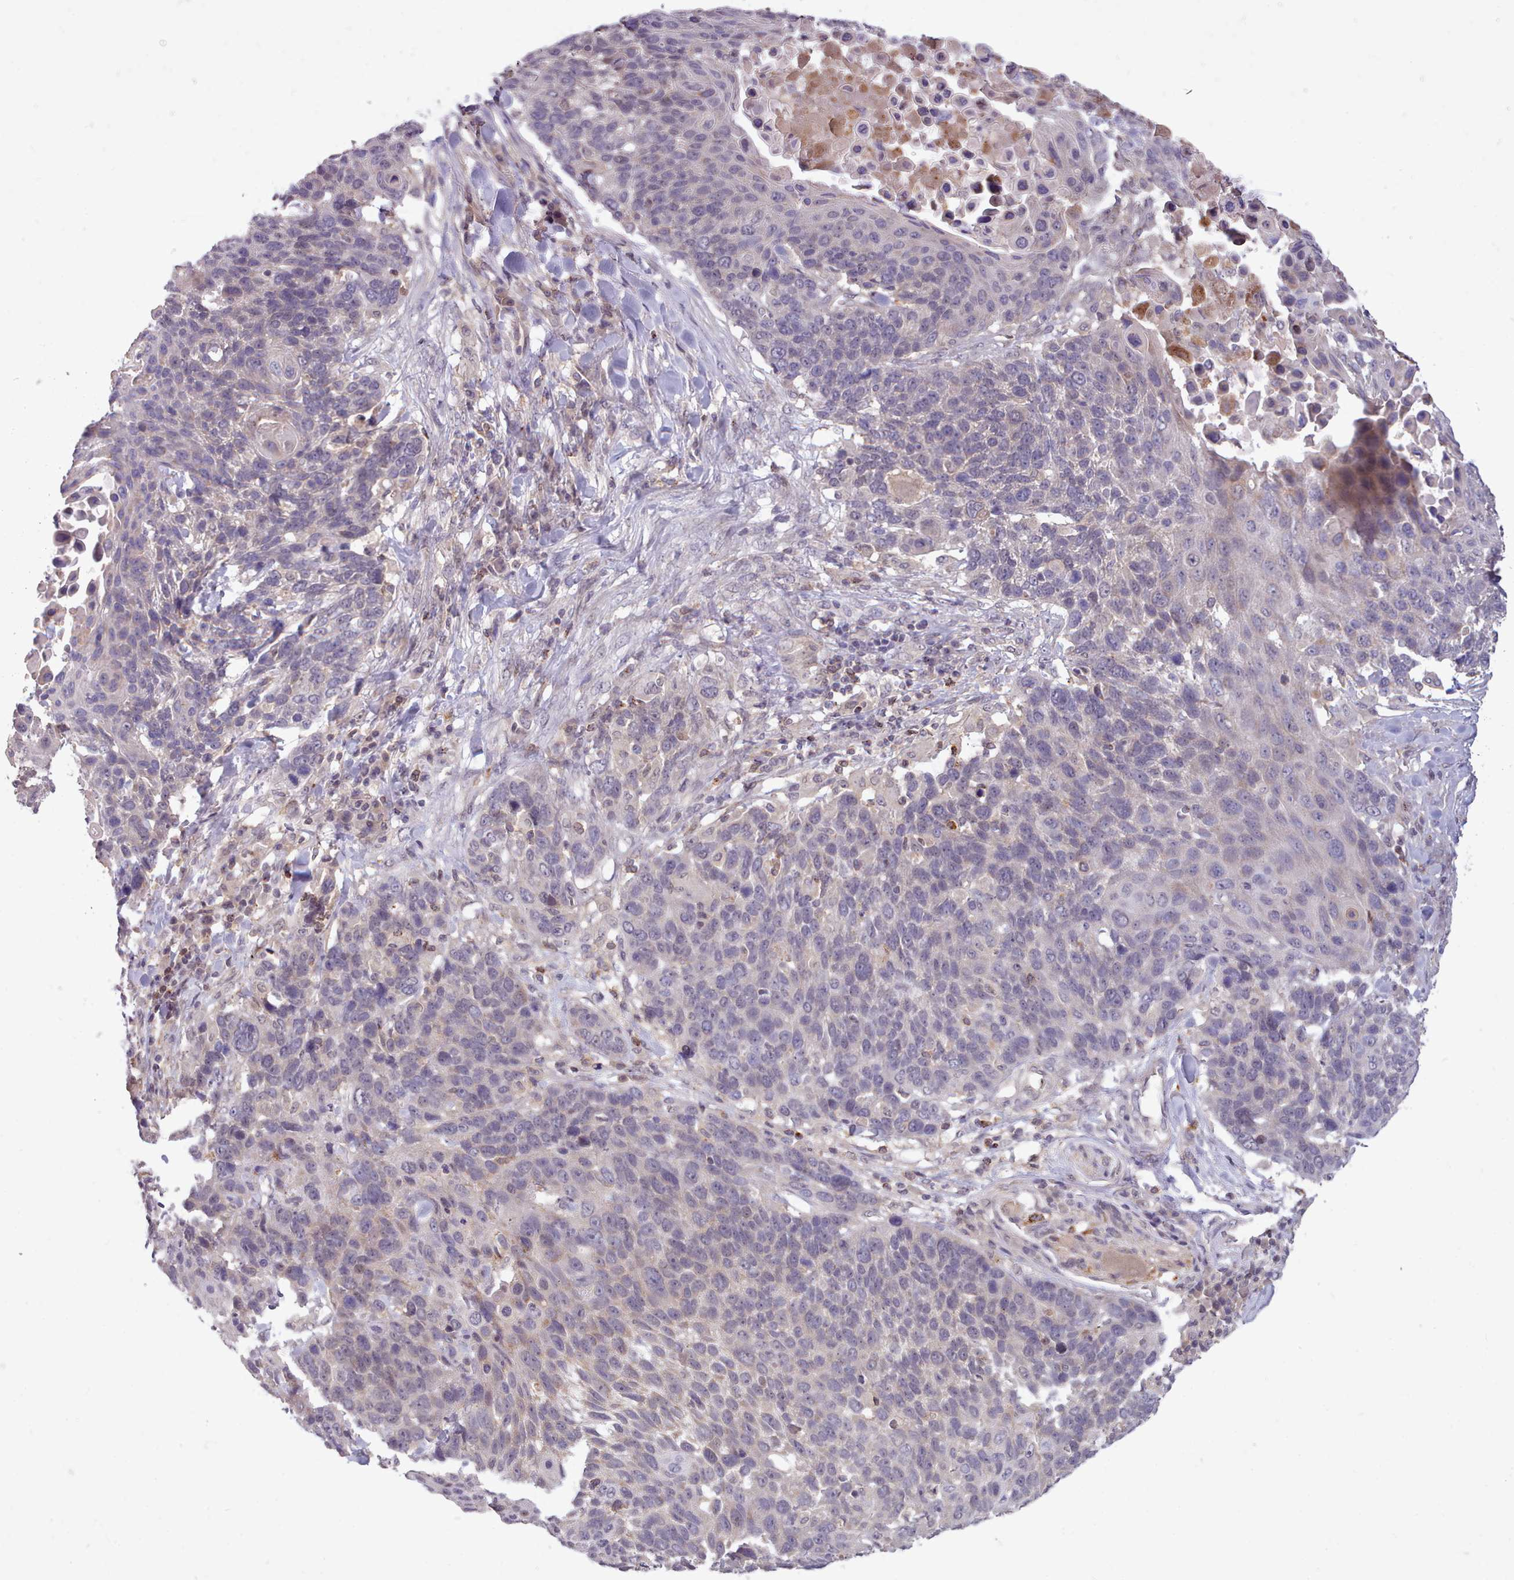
{"staining": {"intensity": "negative", "quantity": "none", "location": "none"}, "tissue": "lung cancer", "cell_type": "Tumor cells", "image_type": "cancer", "snomed": [{"axis": "morphology", "description": "Squamous cell carcinoma, NOS"}, {"axis": "topography", "description": "Lung"}], "caption": "Immunohistochemistry (IHC) image of neoplastic tissue: lung cancer stained with DAB (3,3'-diaminobenzidine) shows no significant protein expression in tumor cells.", "gene": "ARL17A", "patient": {"sex": "male", "age": 66}}